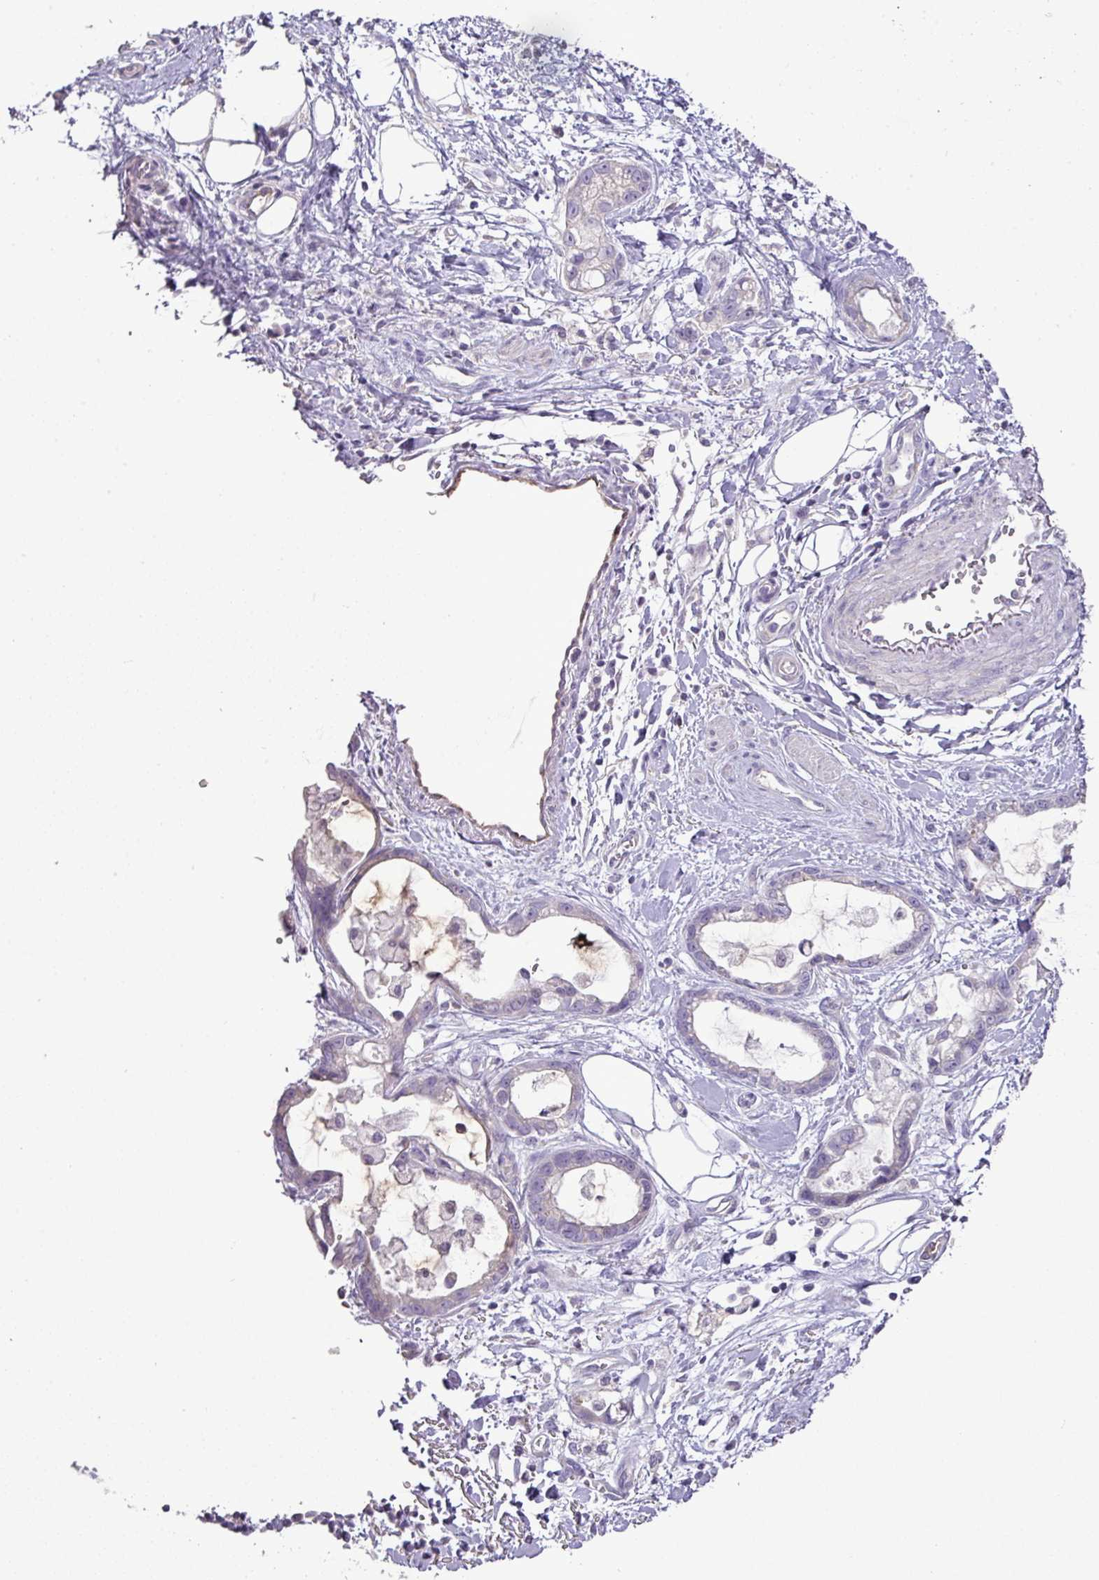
{"staining": {"intensity": "negative", "quantity": "none", "location": "none"}, "tissue": "stomach cancer", "cell_type": "Tumor cells", "image_type": "cancer", "snomed": [{"axis": "morphology", "description": "Adenocarcinoma, NOS"}, {"axis": "topography", "description": "Stomach"}], "caption": "Stomach adenocarcinoma stained for a protein using immunohistochemistry reveals no staining tumor cells.", "gene": "BRINP2", "patient": {"sex": "male", "age": 55}}